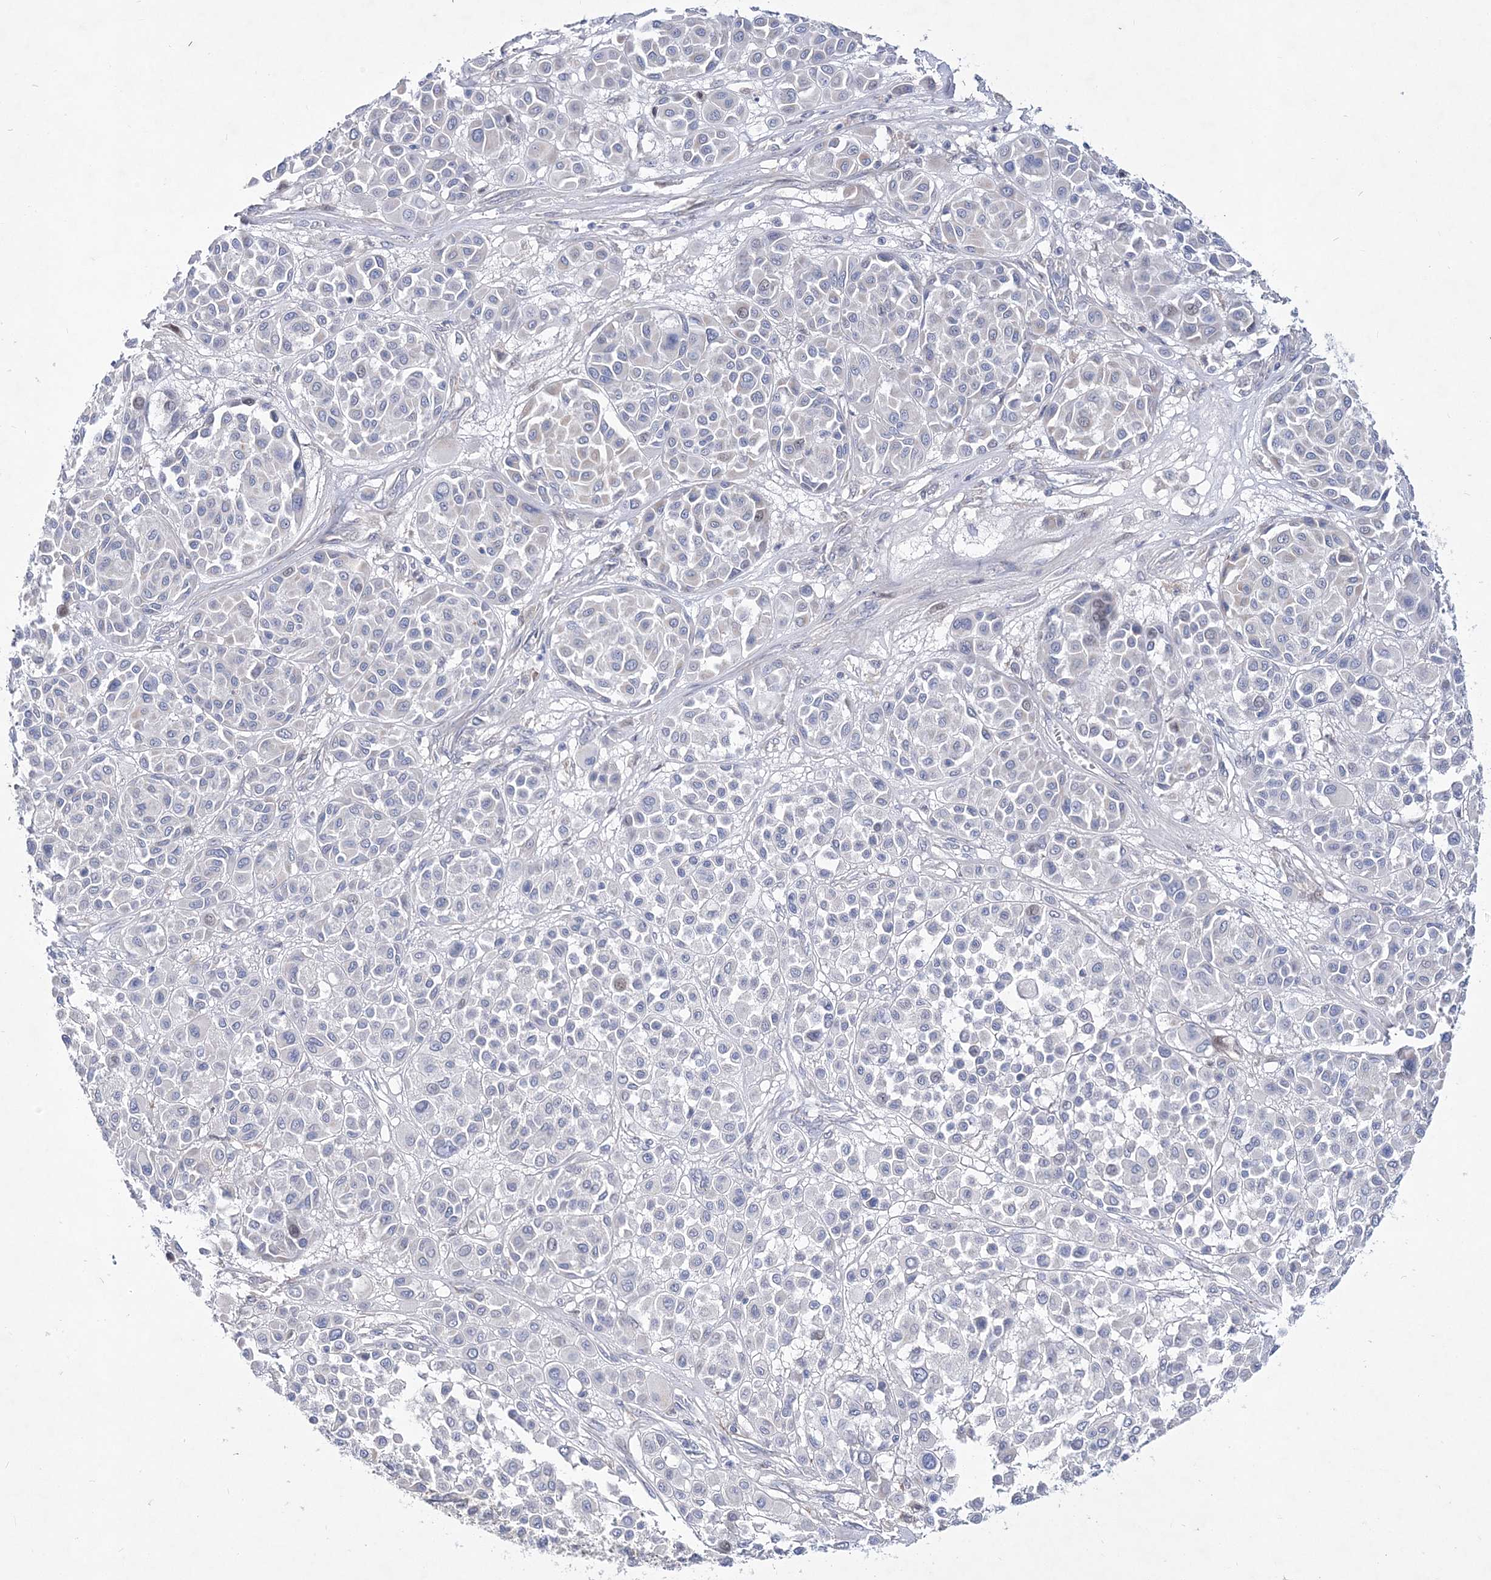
{"staining": {"intensity": "negative", "quantity": "none", "location": "none"}, "tissue": "melanoma", "cell_type": "Tumor cells", "image_type": "cancer", "snomed": [{"axis": "morphology", "description": "Malignant melanoma, Metastatic site"}, {"axis": "topography", "description": "Soft tissue"}], "caption": "This is an IHC image of melanoma. There is no staining in tumor cells.", "gene": "ANO1", "patient": {"sex": "male", "age": 41}}